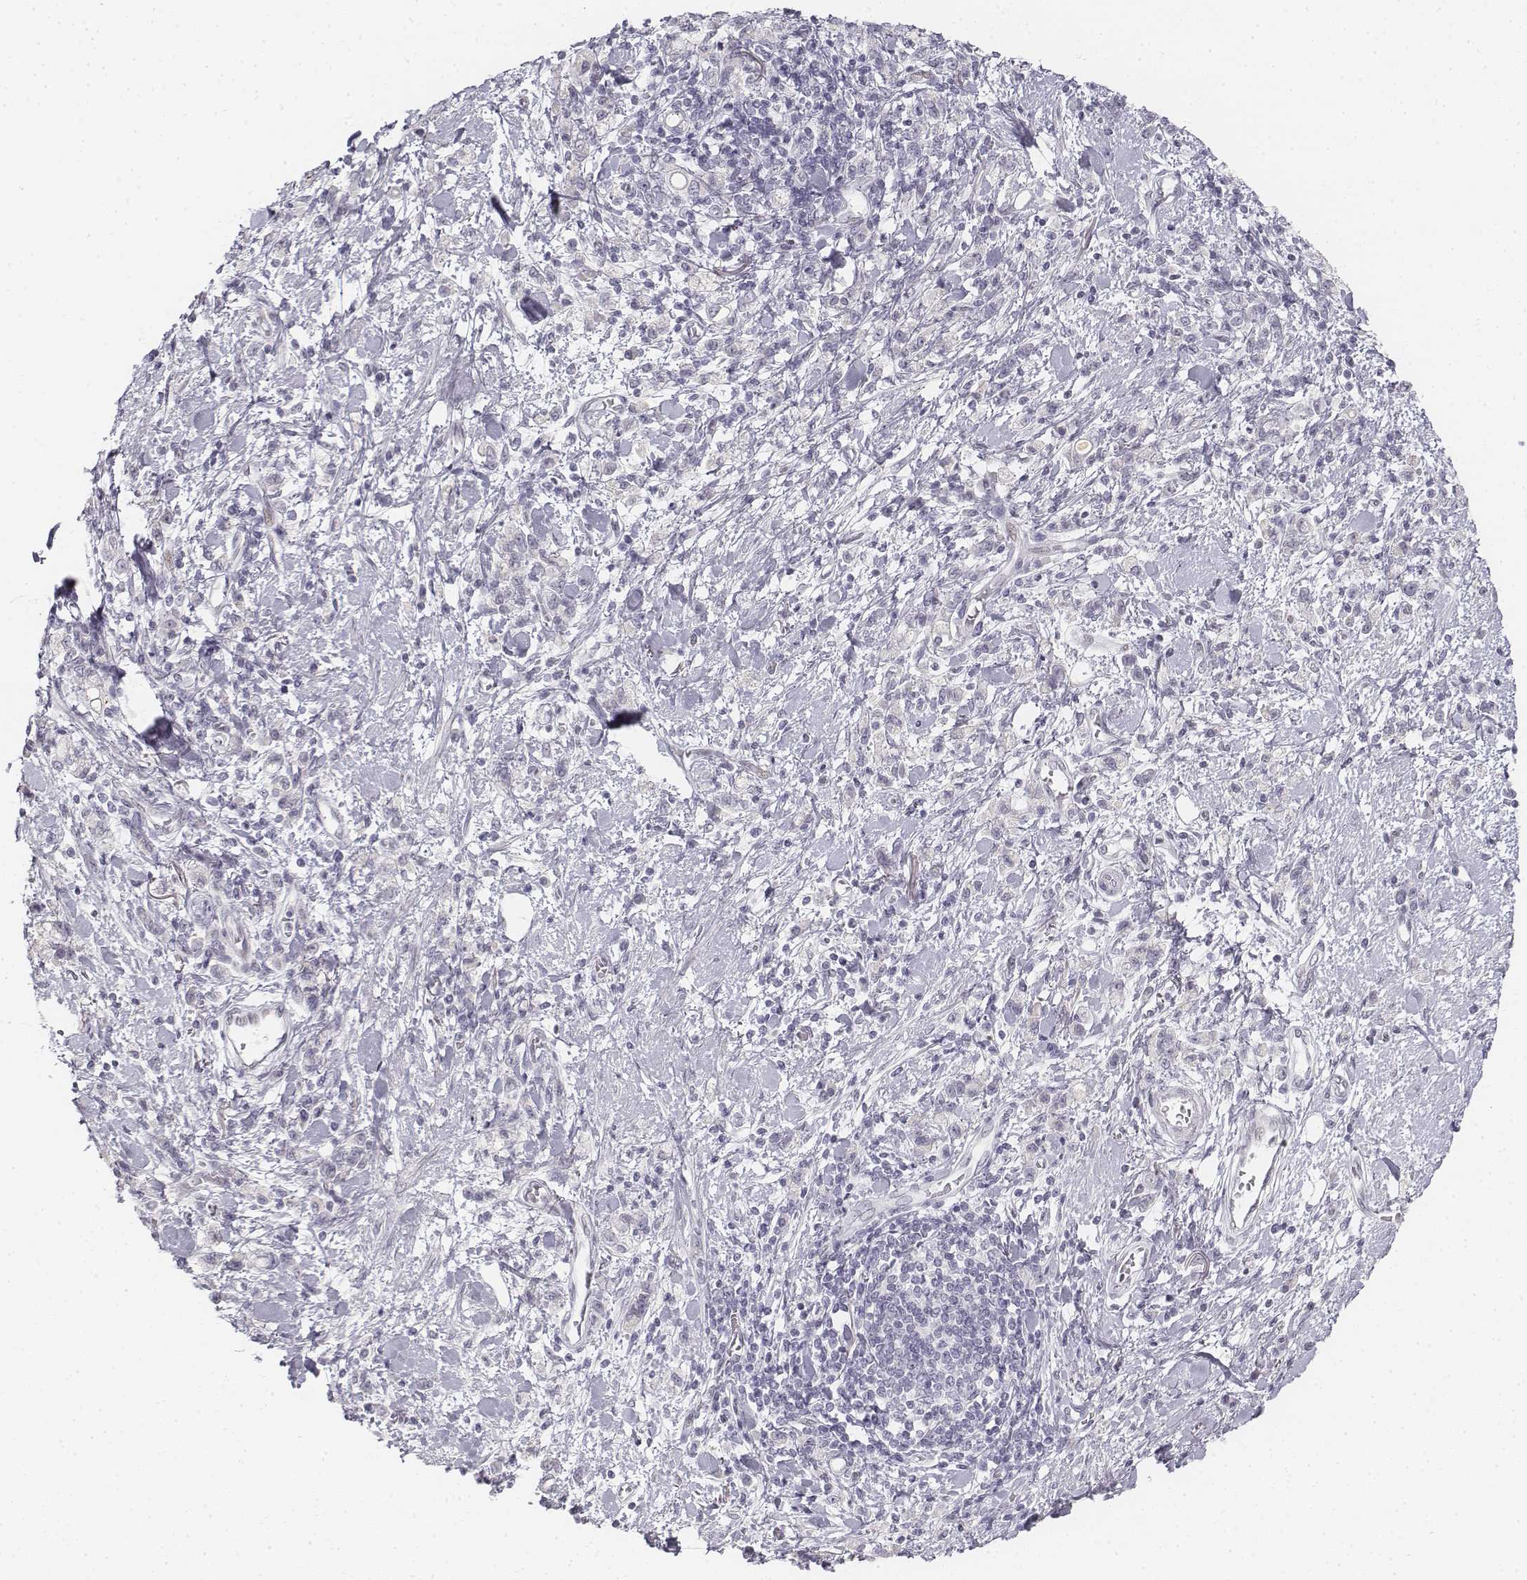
{"staining": {"intensity": "negative", "quantity": "none", "location": "none"}, "tissue": "stomach cancer", "cell_type": "Tumor cells", "image_type": "cancer", "snomed": [{"axis": "morphology", "description": "Adenocarcinoma, NOS"}, {"axis": "topography", "description": "Stomach"}], "caption": "Stomach adenocarcinoma was stained to show a protein in brown. There is no significant staining in tumor cells.", "gene": "KRTAP2-1", "patient": {"sex": "male", "age": 77}}